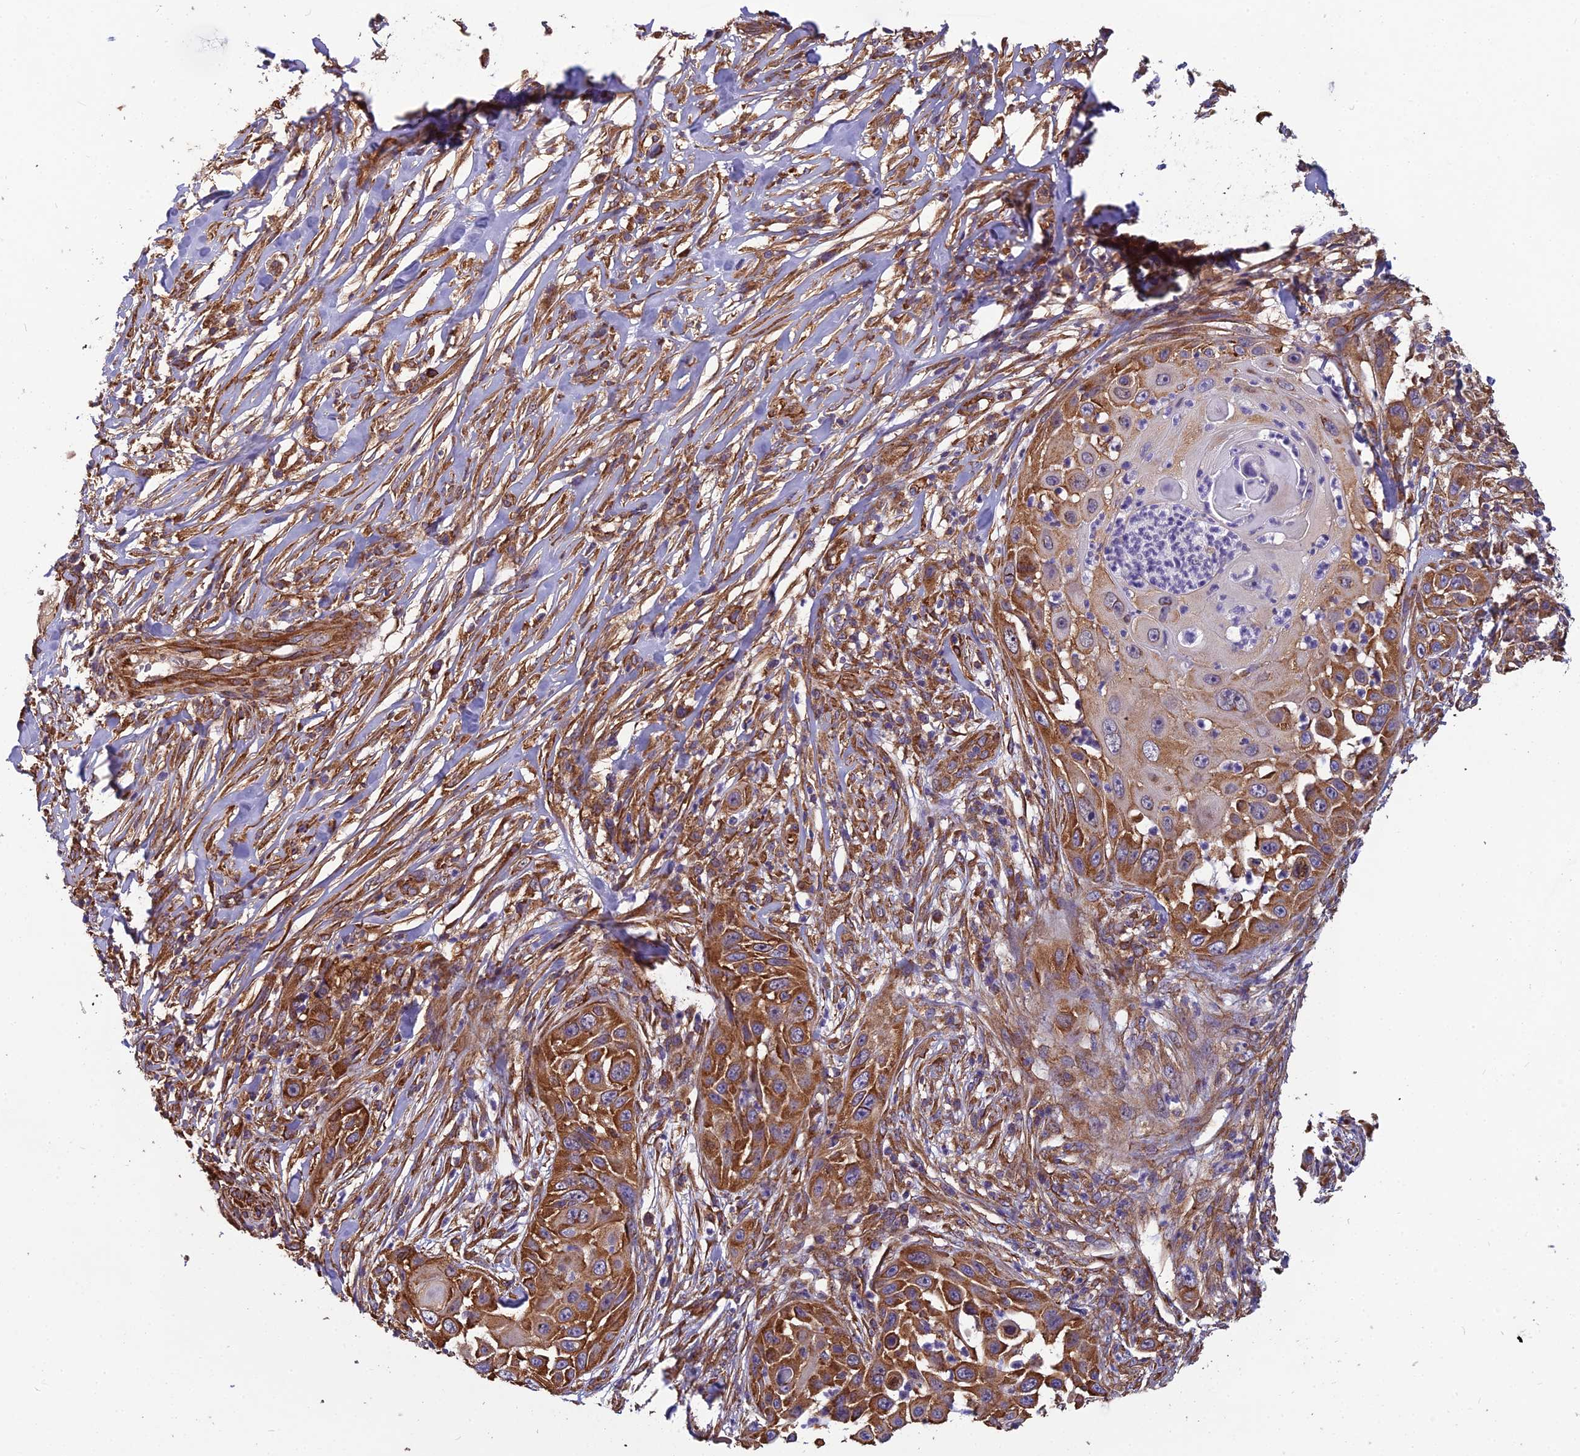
{"staining": {"intensity": "strong", "quantity": ">75%", "location": "cytoplasmic/membranous"}, "tissue": "skin cancer", "cell_type": "Tumor cells", "image_type": "cancer", "snomed": [{"axis": "morphology", "description": "Squamous cell carcinoma, NOS"}, {"axis": "topography", "description": "Skin"}], "caption": "Squamous cell carcinoma (skin) stained for a protein (brown) shows strong cytoplasmic/membranous positive staining in about >75% of tumor cells.", "gene": "SPDL1", "patient": {"sex": "female", "age": 44}}